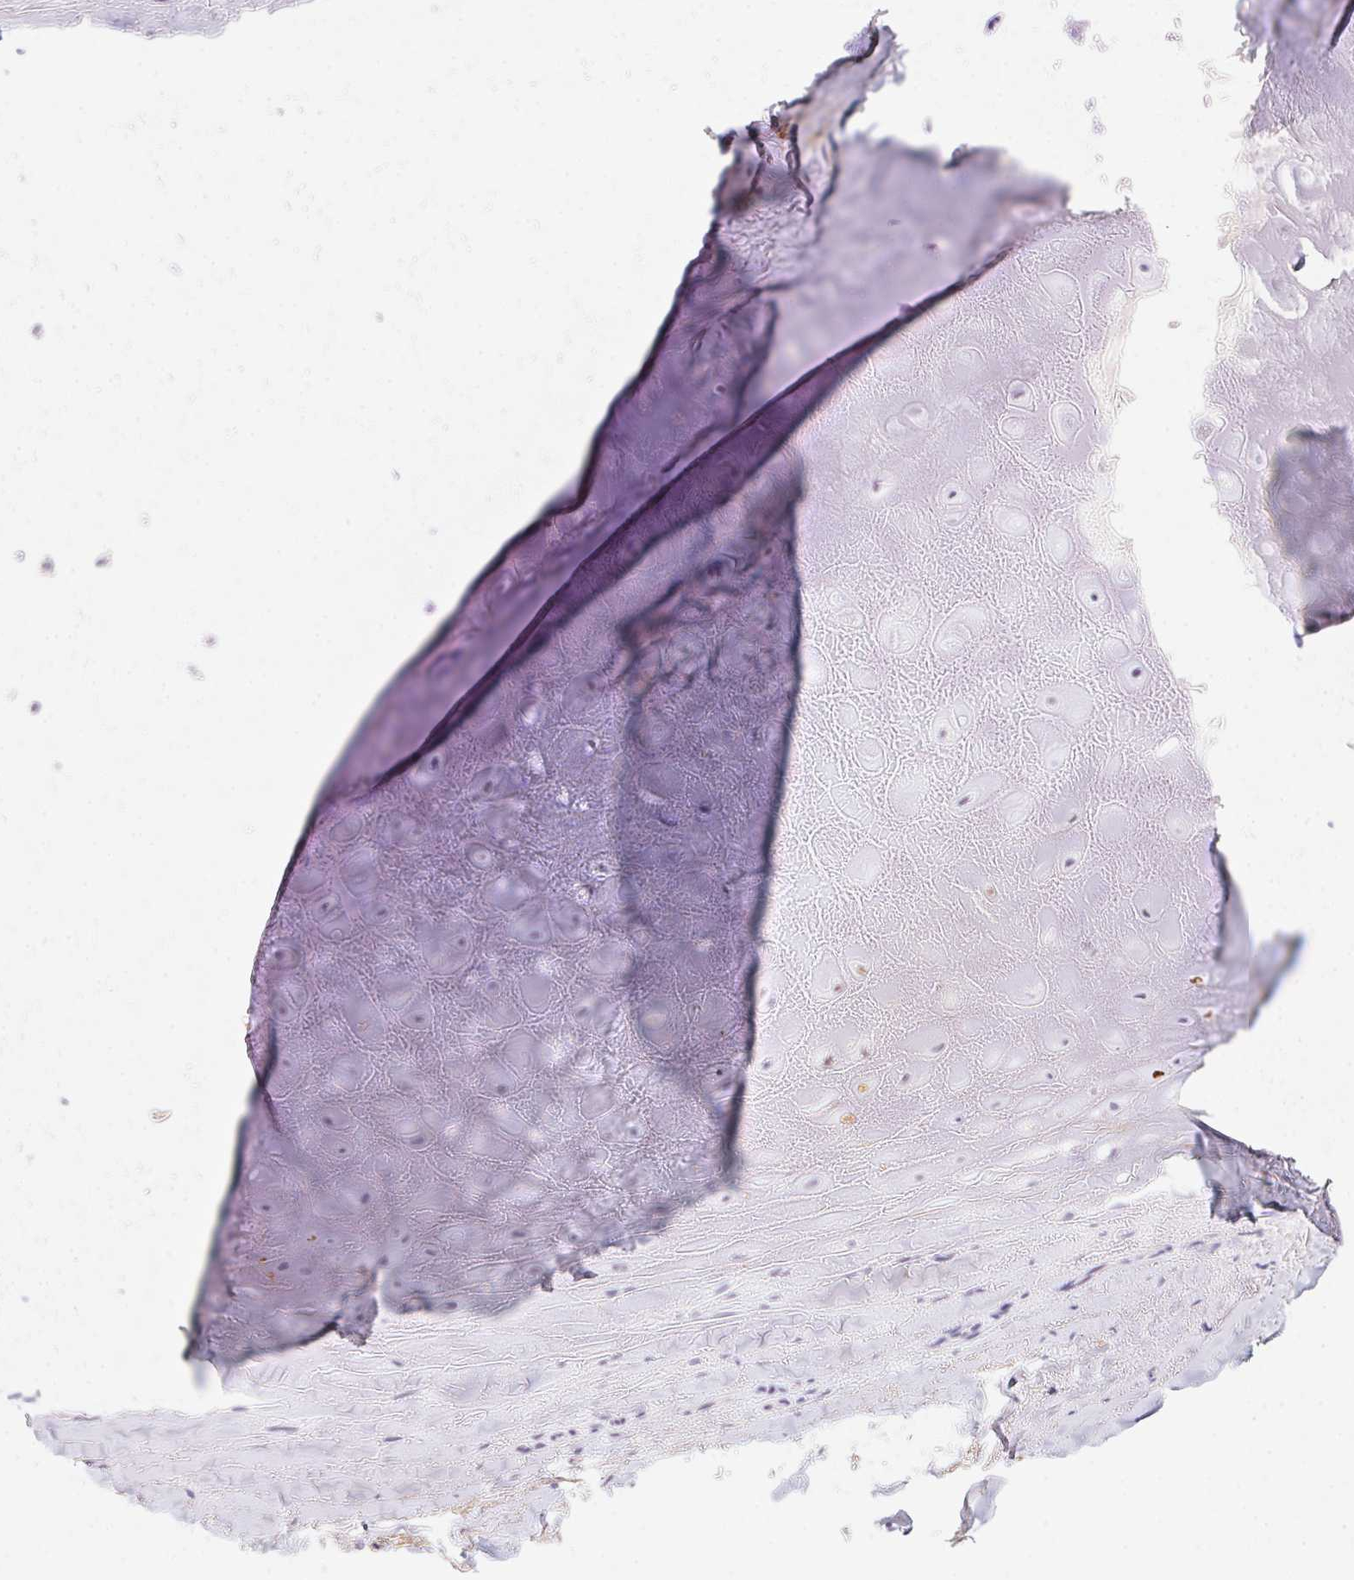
{"staining": {"intensity": "negative", "quantity": "none", "location": "none"}, "tissue": "adipose tissue", "cell_type": "Adipocytes", "image_type": "normal", "snomed": [{"axis": "morphology", "description": "Normal tissue, NOS"}, {"axis": "topography", "description": "Cartilage tissue"}], "caption": "This is a image of immunohistochemistry staining of normal adipose tissue, which shows no staining in adipocytes. (Stains: DAB (3,3'-diaminobenzidine) immunohistochemistry (IHC) with hematoxylin counter stain, Microscopy: brightfield microscopy at high magnification).", "gene": "MYL4", "patient": {"sex": "male", "age": 65}}